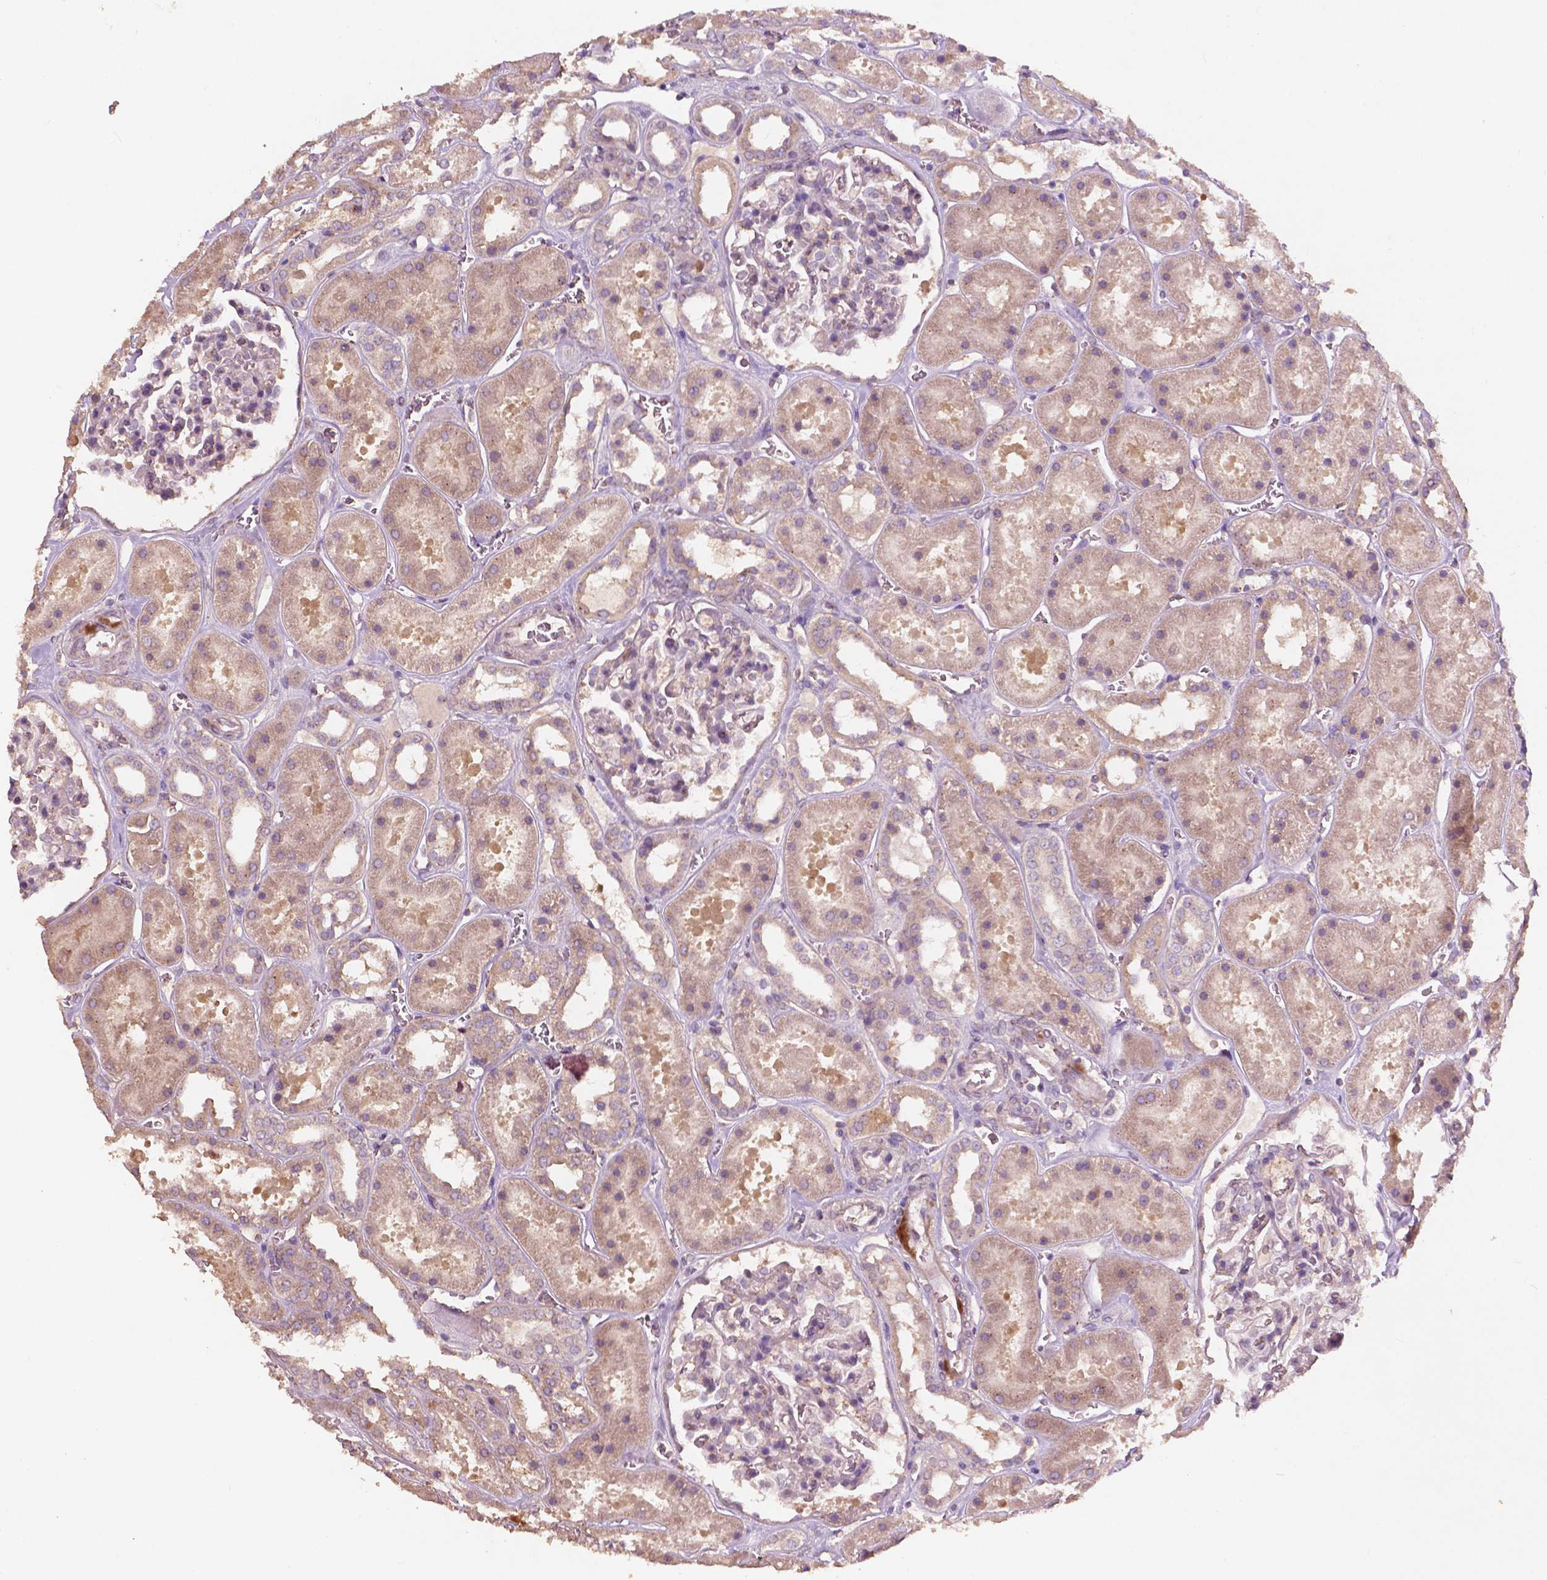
{"staining": {"intensity": "negative", "quantity": "none", "location": "none"}, "tissue": "kidney", "cell_type": "Cells in glomeruli", "image_type": "normal", "snomed": [{"axis": "morphology", "description": "Normal tissue, NOS"}, {"axis": "topography", "description": "Kidney"}], "caption": "Cells in glomeruli show no significant expression in benign kidney. The staining is performed using DAB brown chromogen with nuclei counter-stained in using hematoxylin.", "gene": "CHPT1", "patient": {"sex": "female", "age": 41}}